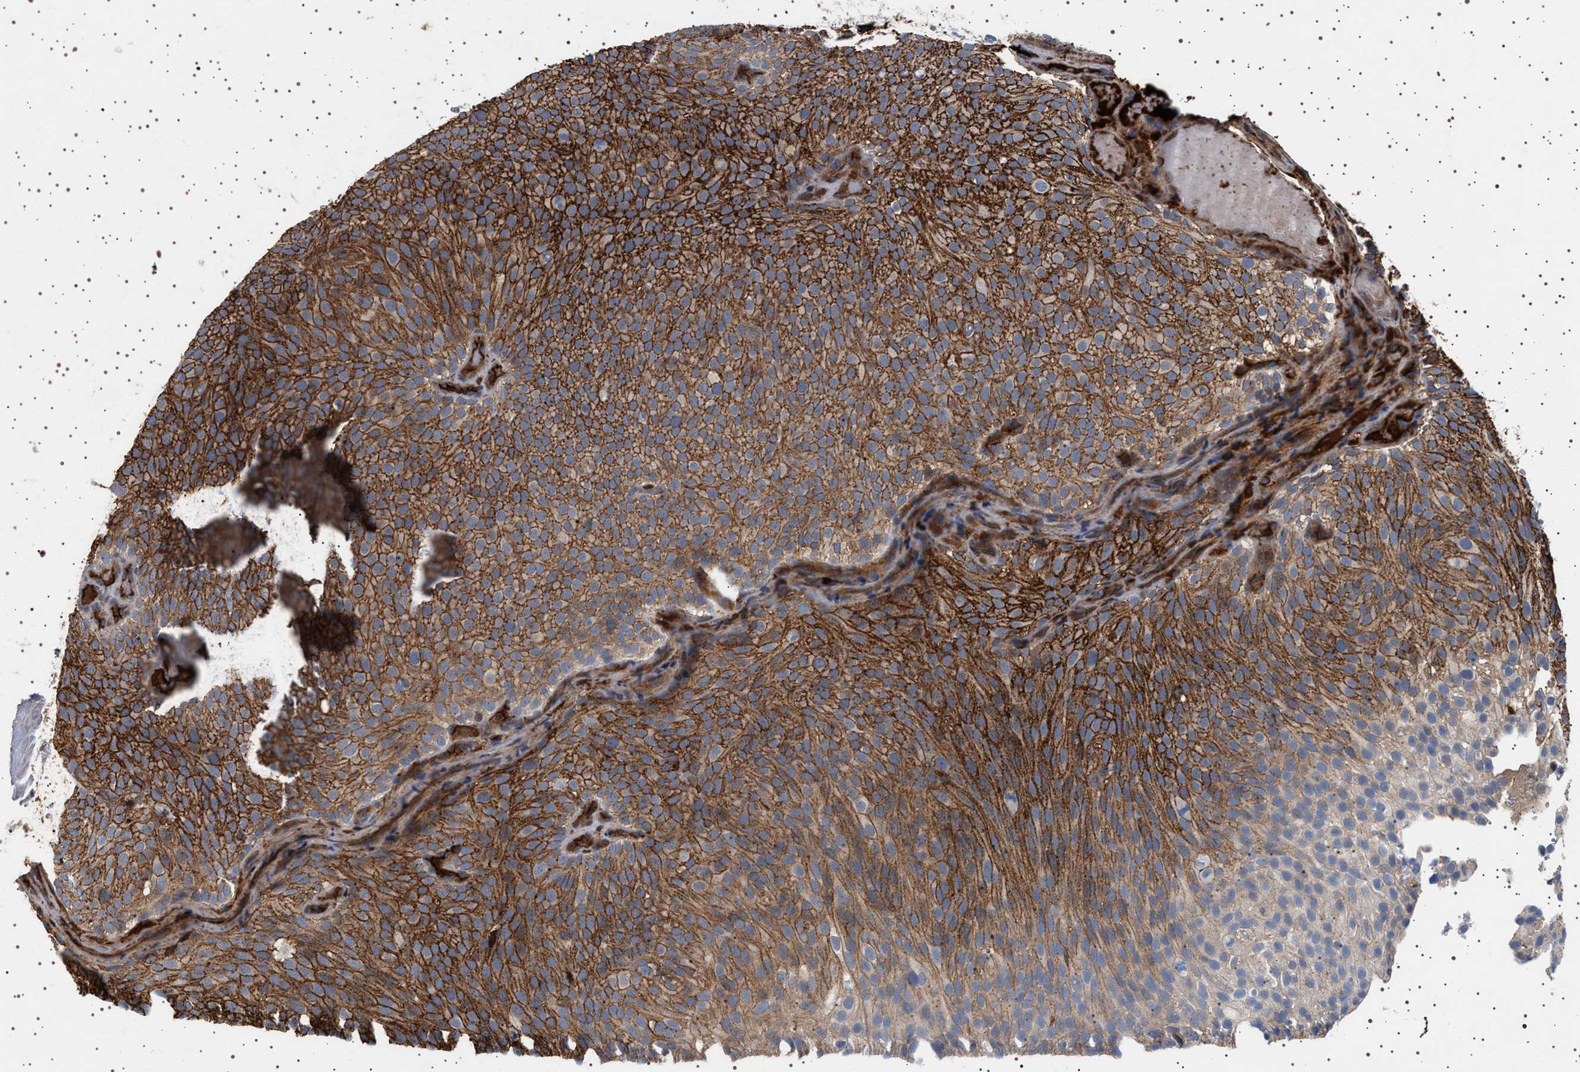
{"staining": {"intensity": "strong", "quantity": ">75%", "location": "cytoplasmic/membranous"}, "tissue": "urothelial cancer", "cell_type": "Tumor cells", "image_type": "cancer", "snomed": [{"axis": "morphology", "description": "Urothelial carcinoma, Low grade"}, {"axis": "topography", "description": "Urinary bladder"}], "caption": "The photomicrograph shows immunohistochemical staining of urothelial carcinoma (low-grade). There is strong cytoplasmic/membranous positivity is present in approximately >75% of tumor cells.", "gene": "FICD", "patient": {"sex": "male", "age": 78}}